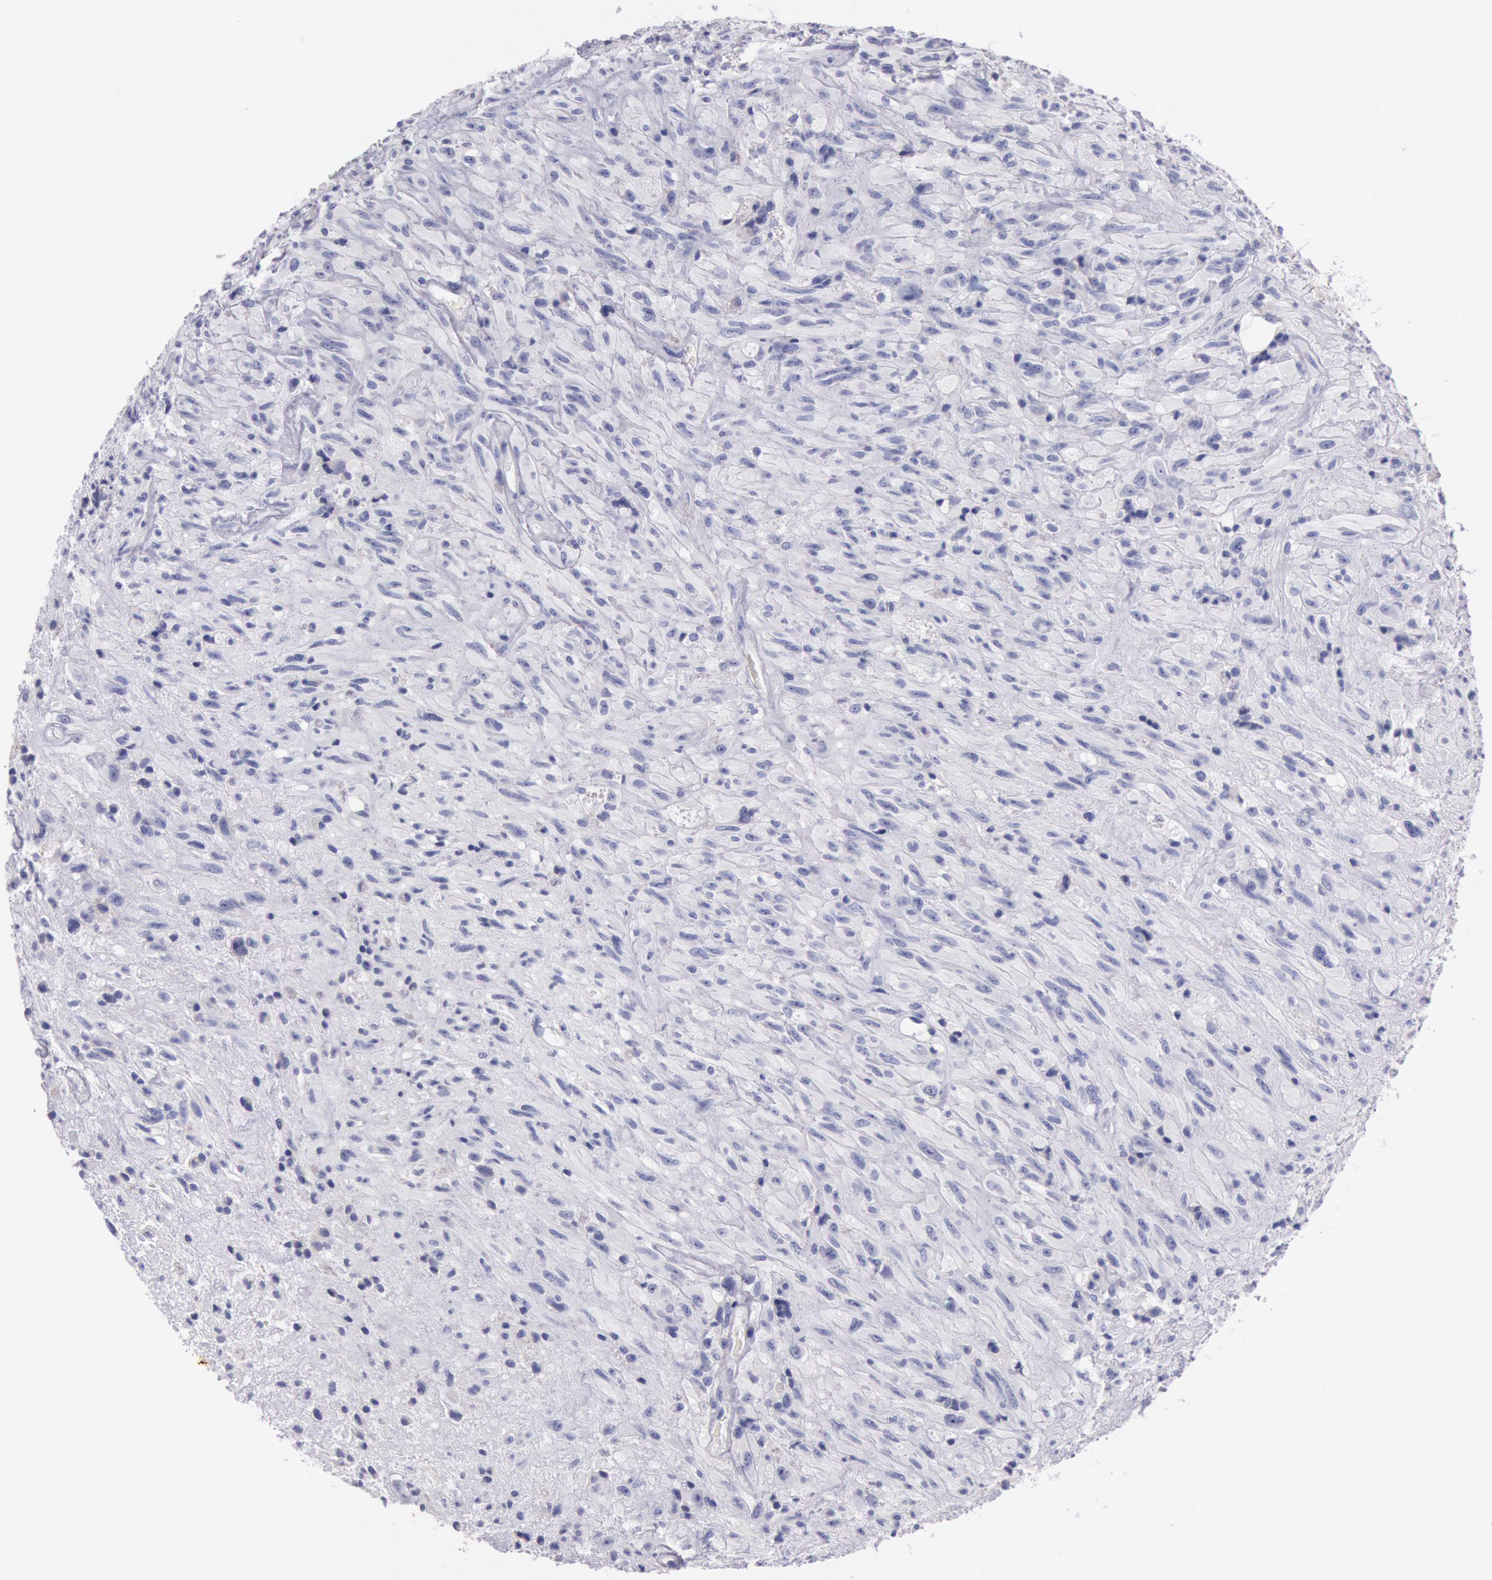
{"staining": {"intensity": "negative", "quantity": "none", "location": "none"}, "tissue": "glioma", "cell_type": "Tumor cells", "image_type": "cancer", "snomed": [{"axis": "morphology", "description": "Glioma, malignant, High grade"}, {"axis": "topography", "description": "Brain"}], "caption": "A high-resolution photomicrograph shows immunohistochemistry (IHC) staining of glioma, which exhibits no significant staining in tumor cells.", "gene": "EGFR", "patient": {"sex": "male", "age": 48}}